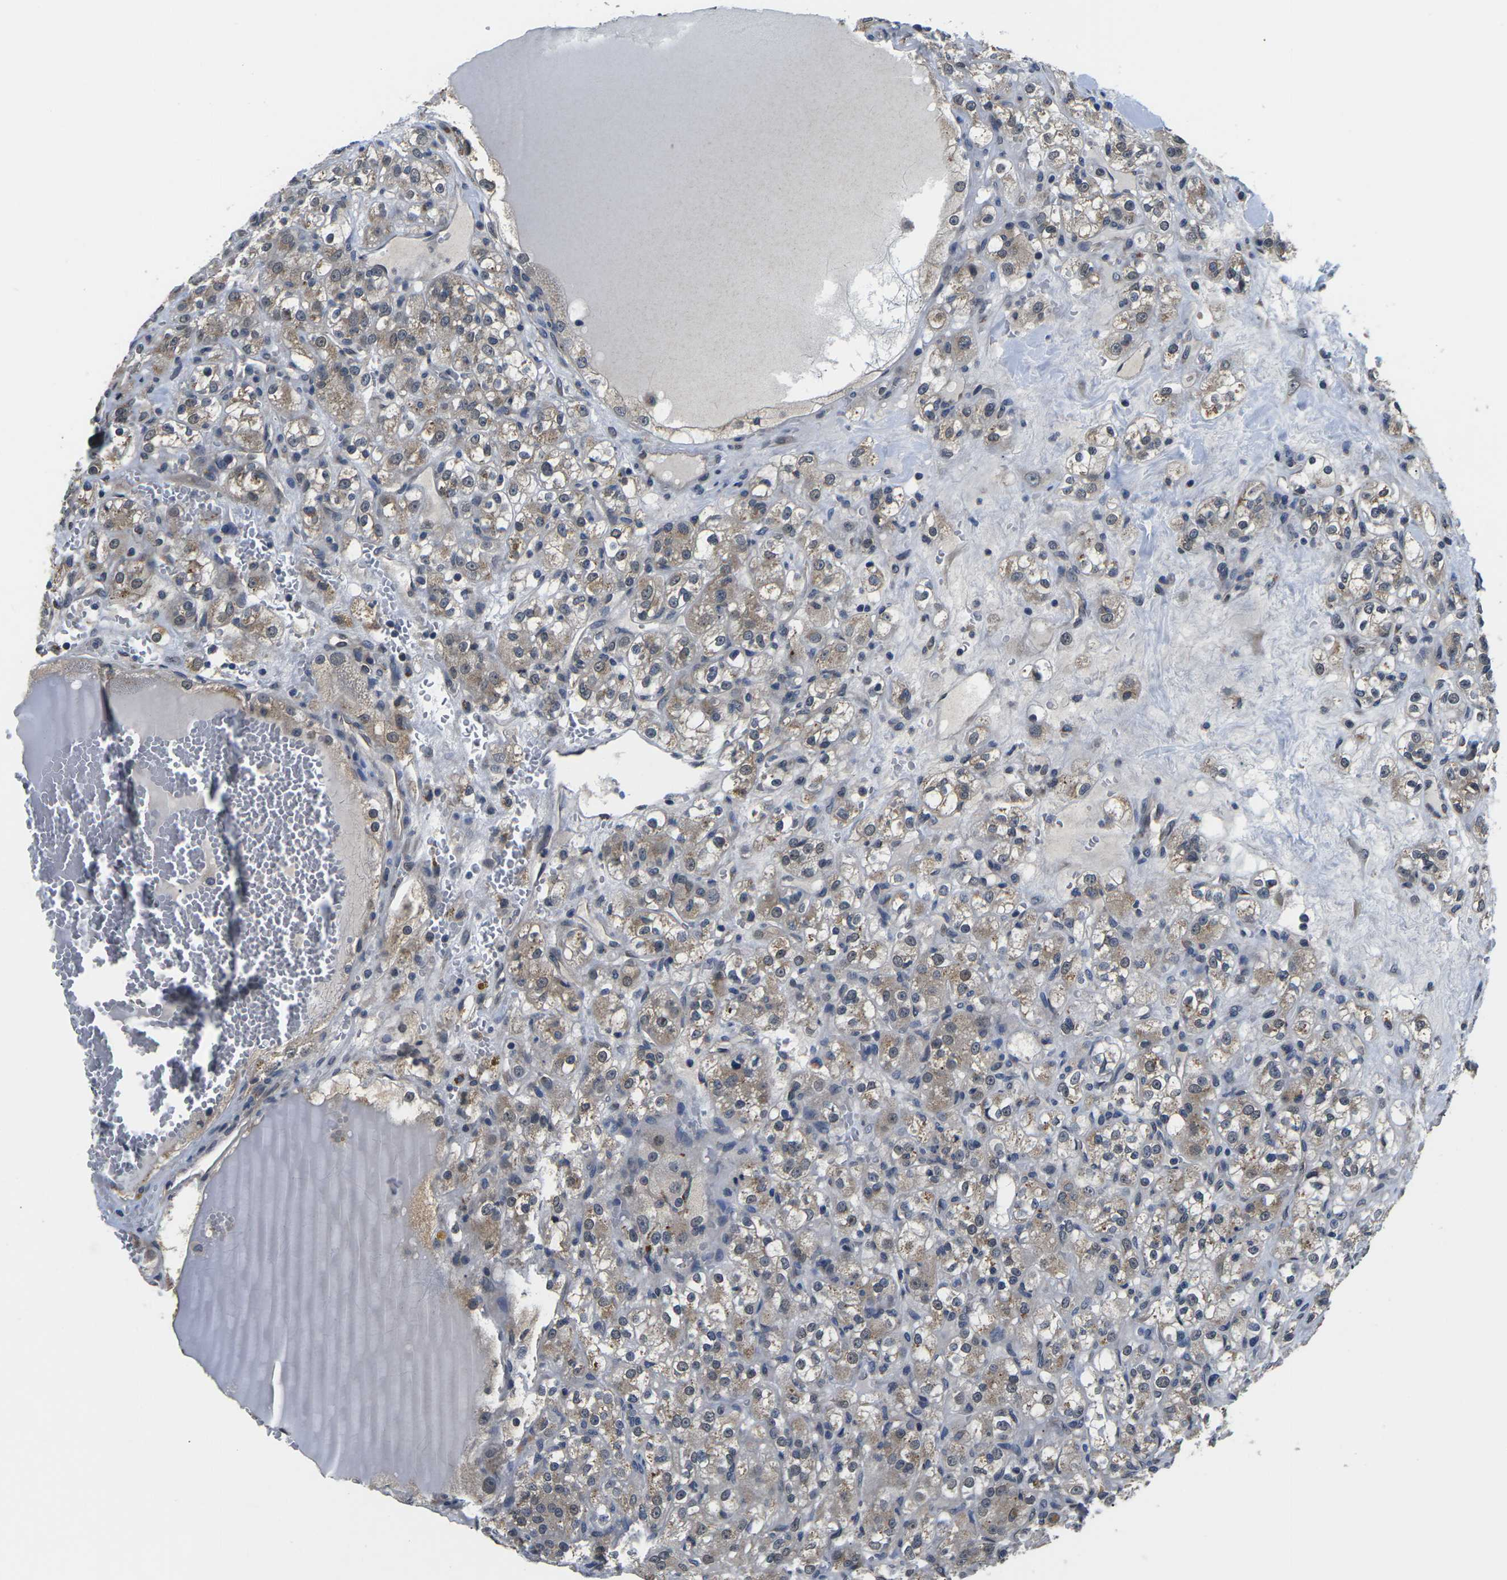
{"staining": {"intensity": "weak", "quantity": ">75%", "location": "cytoplasmic/membranous"}, "tissue": "renal cancer", "cell_type": "Tumor cells", "image_type": "cancer", "snomed": [{"axis": "morphology", "description": "Normal tissue, NOS"}, {"axis": "morphology", "description": "Adenocarcinoma, NOS"}, {"axis": "topography", "description": "Kidney"}], "caption": "Protein expression by immunohistochemistry shows weak cytoplasmic/membranous staining in about >75% of tumor cells in renal adenocarcinoma. (DAB (3,3'-diaminobenzidine) IHC, brown staining for protein, blue staining for nuclei).", "gene": "SNX10", "patient": {"sex": "male", "age": 61}}